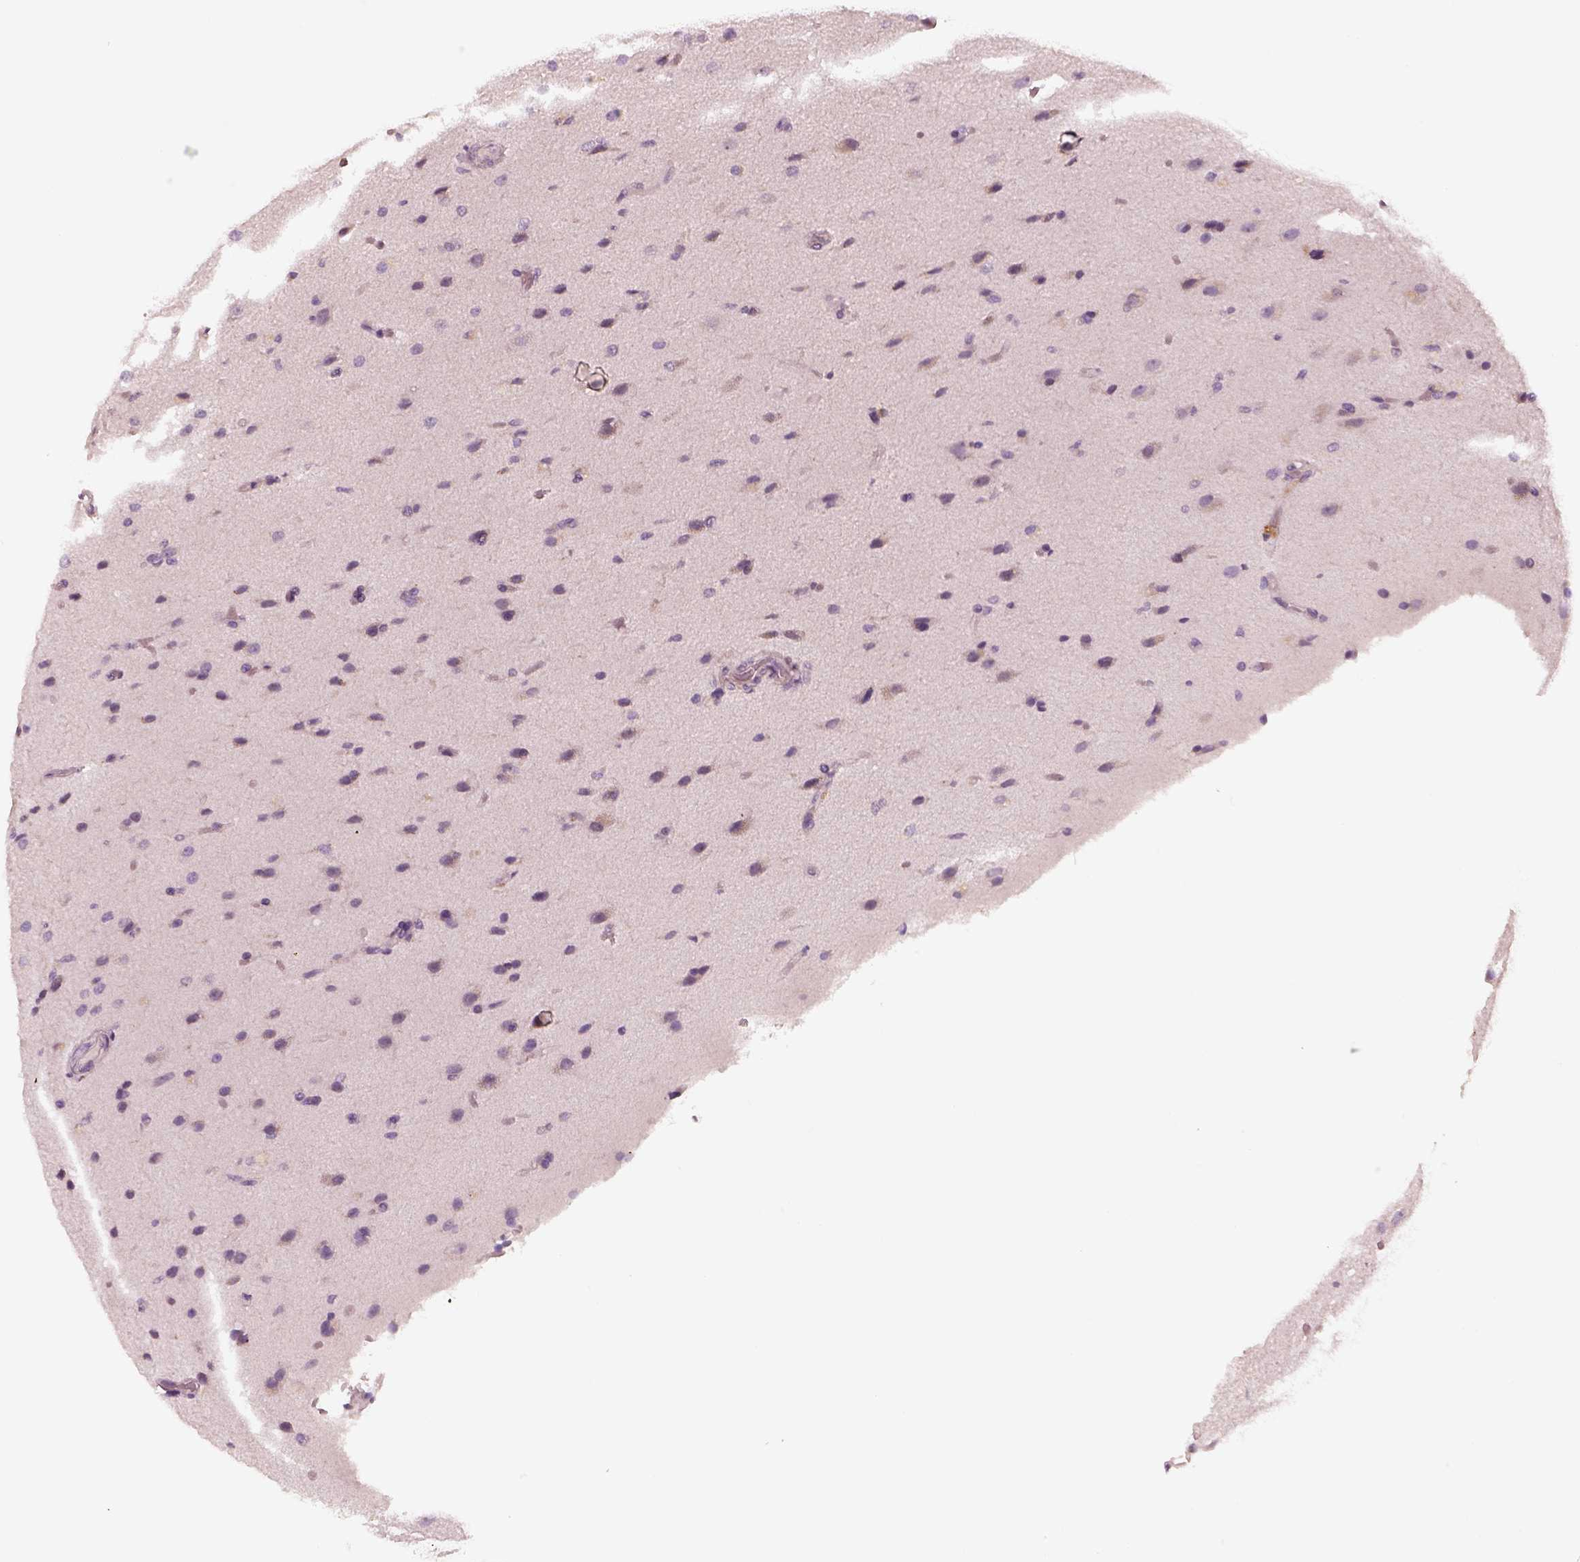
{"staining": {"intensity": "negative", "quantity": "none", "location": "none"}, "tissue": "glioma", "cell_type": "Tumor cells", "image_type": "cancer", "snomed": [{"axis": "morphology", "description": "Glioma, malignant, High grade"}, {"axis": "topography", "description": "Brain"}], "caption": "A high-resolution image shows immunohistochemistry staining of malignant glioma (high-grade), which exhibits no significant expression in tumor cells. (DAB immunohistochemistry with hematoxylin counter stain).", "gene": "SDCBP2", "patient": {"sex": "male", "age": 68}}